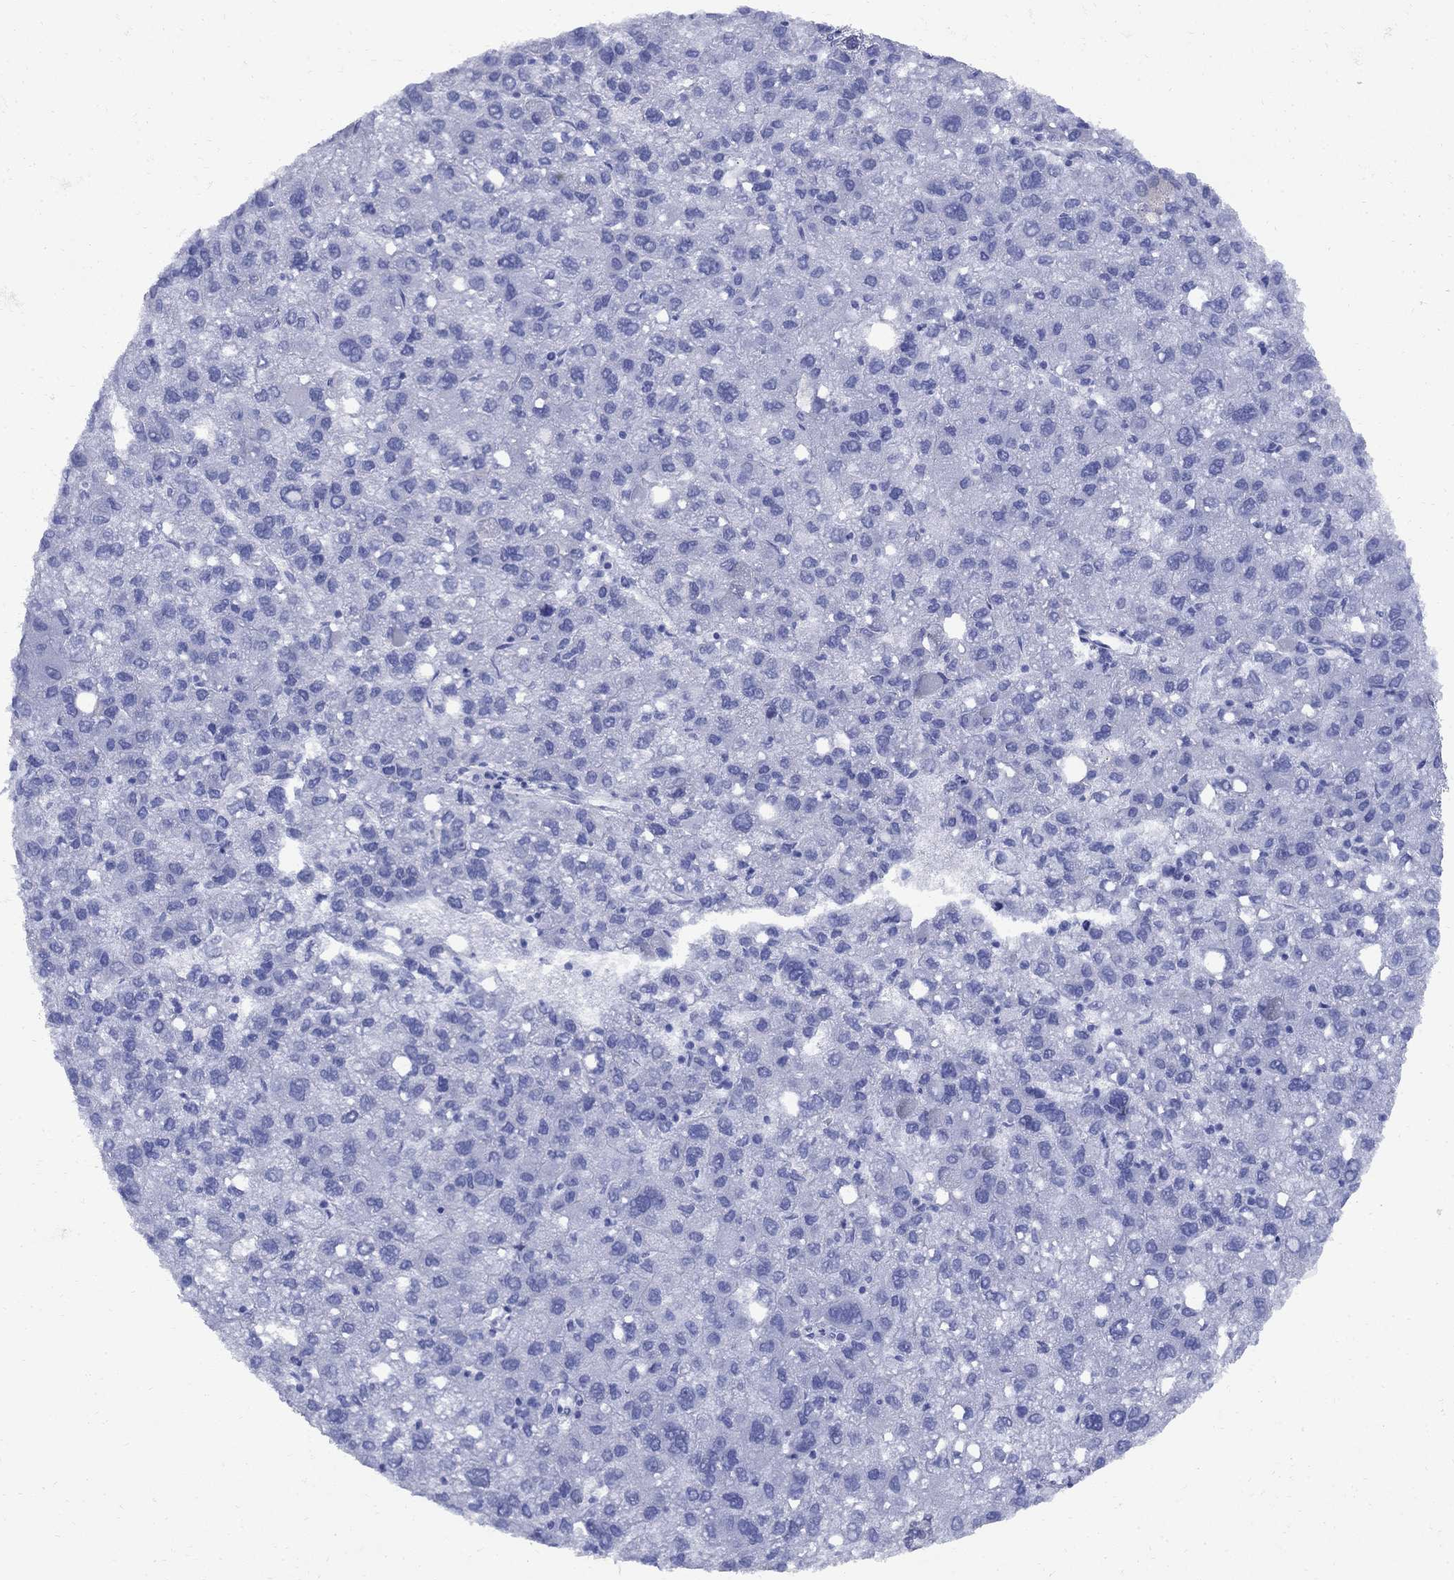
{"staining": {"intensity": "negative", "quantity": "none", "location": "none"}, "tissue": "liver cancer", "cell_type": "Tumor cells", "image_type": "cancer", "snomed": [{"axis": "morphology", "description": "Carcinoma, Hepatocellular, NOS"}, {"axis": "topography", "description": "Liver"}], "caption": "Immunohistochemistry of liver hepatocellular carcinoma displays no expression in tumor cells.", "gene": "CD1A", "patient": {"sex": "female", "age": 82}}